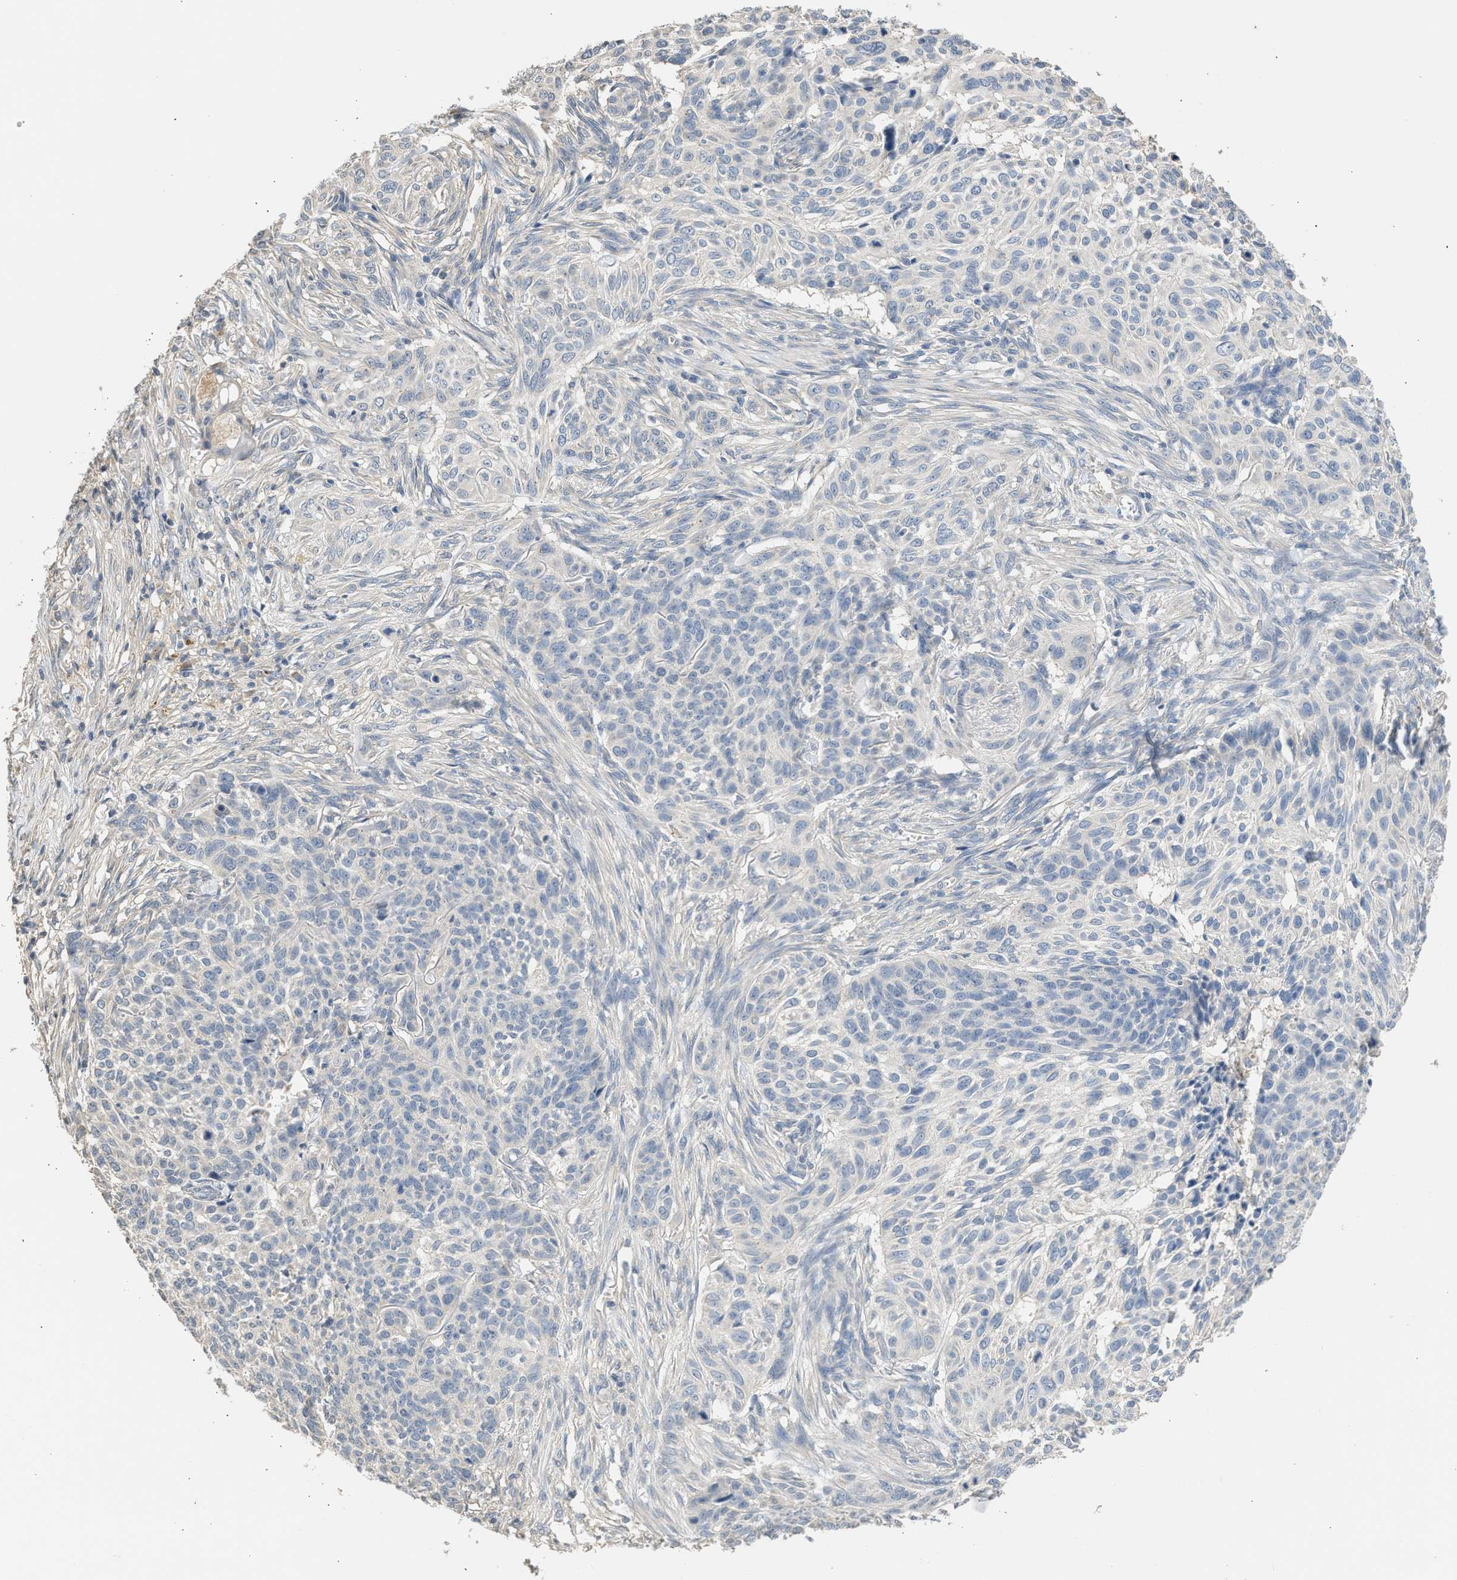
{"staining": {"intensity": "negative", "quantity": "none", "location": "none"}, "tissue": "skin cancer", "cell_type": "Tumor cells", "image_type": "cancer", "snomed": [{"axis": "morphology", "description": "Basal cell carcinoma"}, {"axis": "topography", "description": "Skin"}], "caption": "A histopathology image of human basal cell carcinoma (skin) is negative for staining in tumor cells.", "gene": "SULT2A1", "patient": {"sex": "male", "age": 85}}